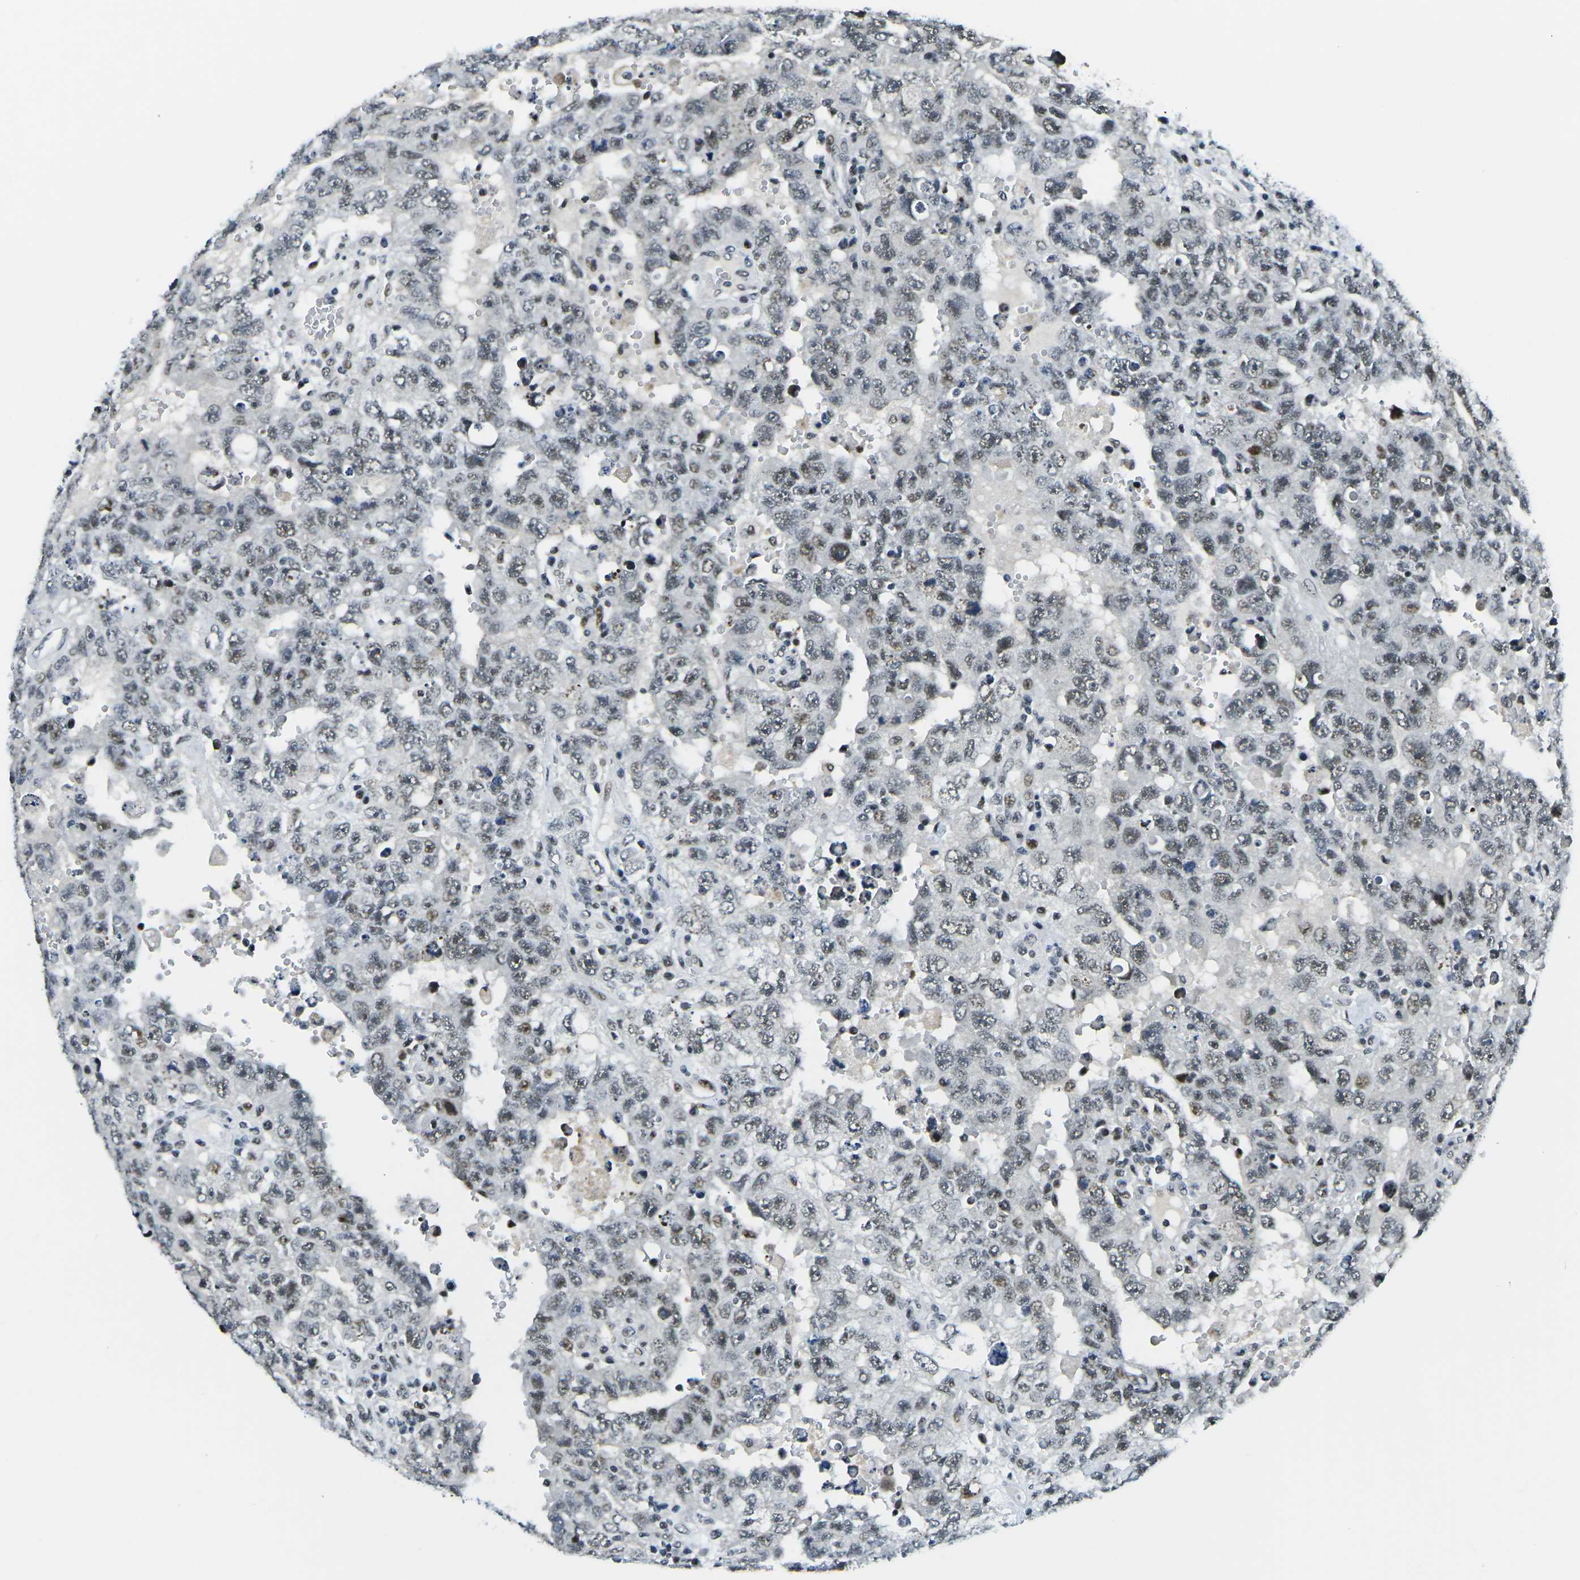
{"staining": {"intensity": "weak", "quantity": "<25%", "location": "nuclear"}, "tissue": "testis cancer", "cell_type": "Tumor cells", "image_type": "cancer", "snomed": [{"axis": "morphology", "description": "Carcinoma, Embryonal, NOS"}, {"axis": "topography", "description": "Testis"}], "caption": "DAB (3,3'-diaminobenzidine) immunohistochemical staining of human embryonal carcinoma (testis) demonstrates no significant expression in tumor cells.", "gene": "PRPF8", "patient": {"sex": "male", "age": 26}}